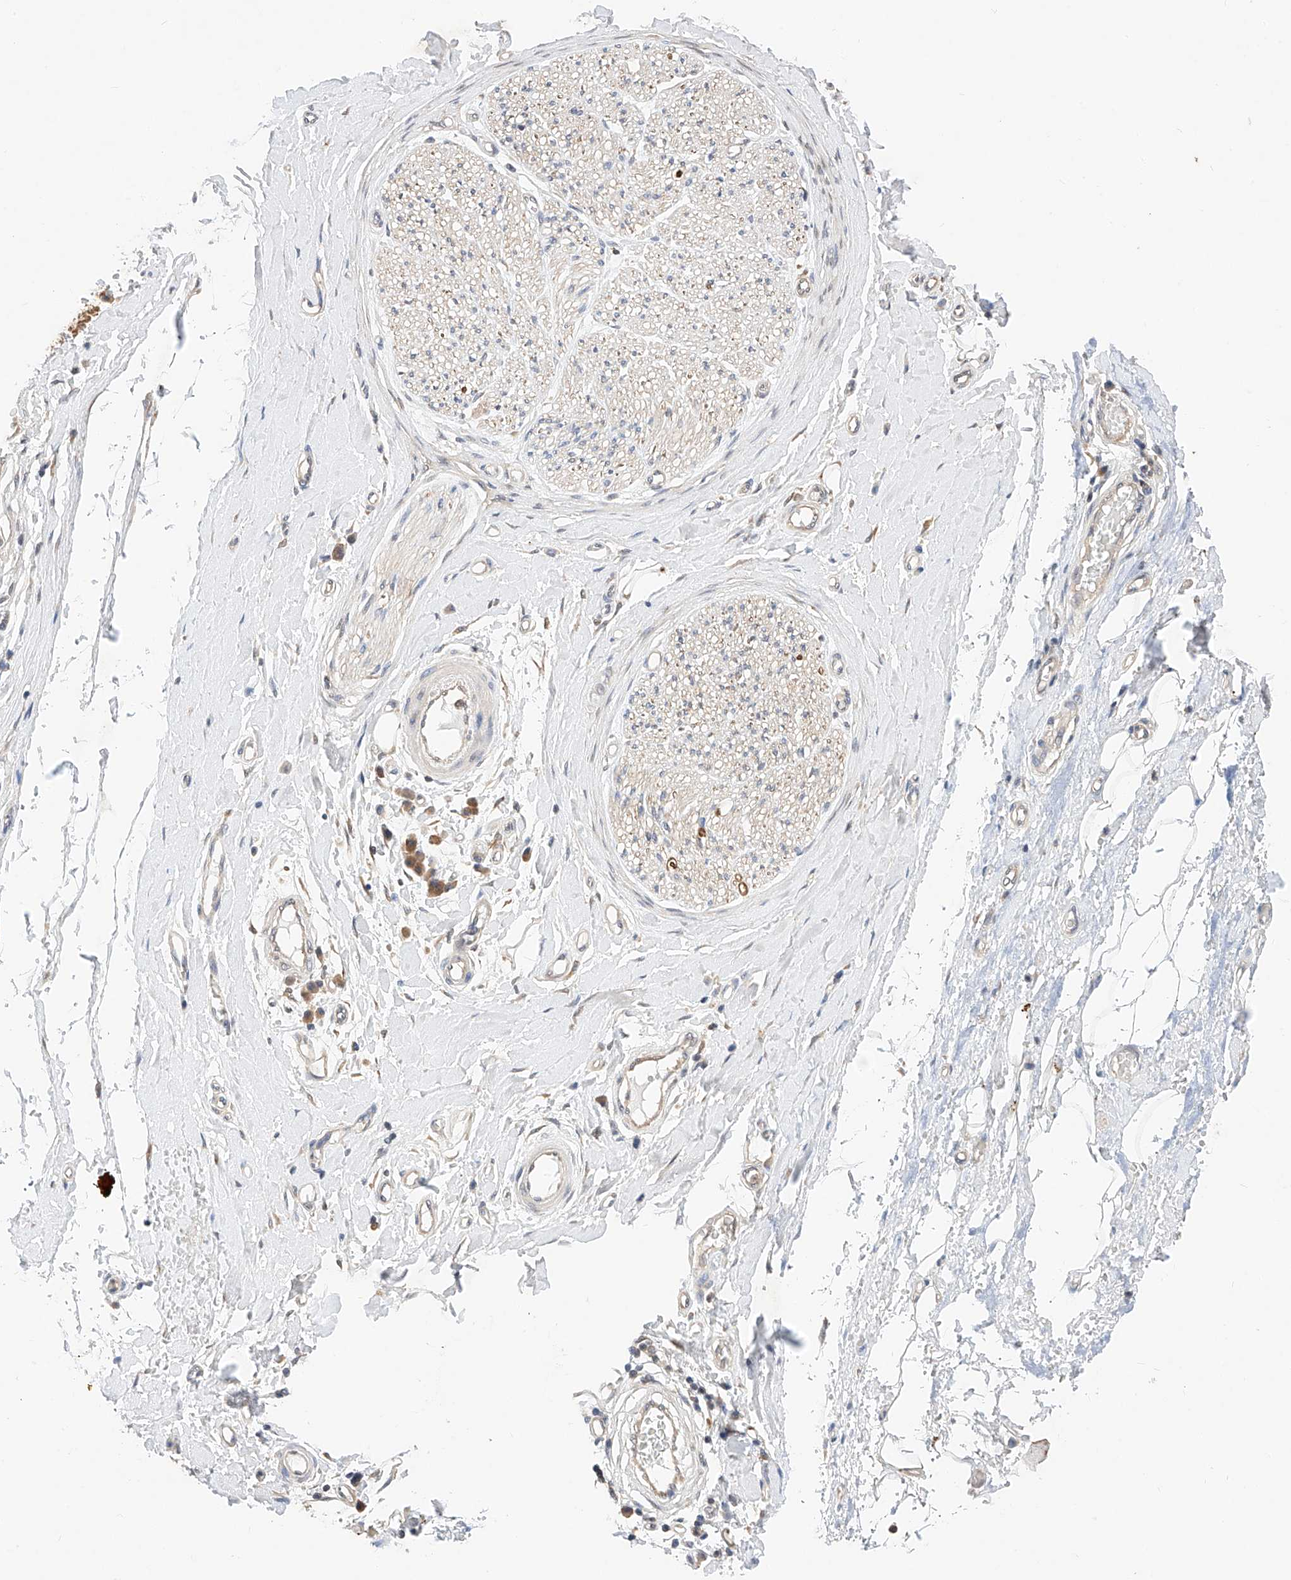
{"staining": {"intensity": "negative", "quantity": "none", "location": "none"}, "tissue": "adipose tissue", "cell_type": "Adipocytes", "image_type": "normal", "snomed": [{"axis": "morphology", "description": "Normal tissue, NOS"}, {"axis": "morphology", "description": "Adenocarcinoma, NOS"}, {"axis": "topography", "description": "Esophagus"}, {"axis": "topography", "description": "Stomach, upper"}, {"axis": "topography", "description": "Peripheral nerve tissue"}], "caption": "Adipocytes show no significant protein expression in unremarkable adipose tissue. (DAB (3,3'-diaminobenzidine) immunohistochemistry (IHC) visualized using brightfield microscopy, high magnification).", "gene": "ZSCAN4", "patient": {"sex": "male", "age": 62}}